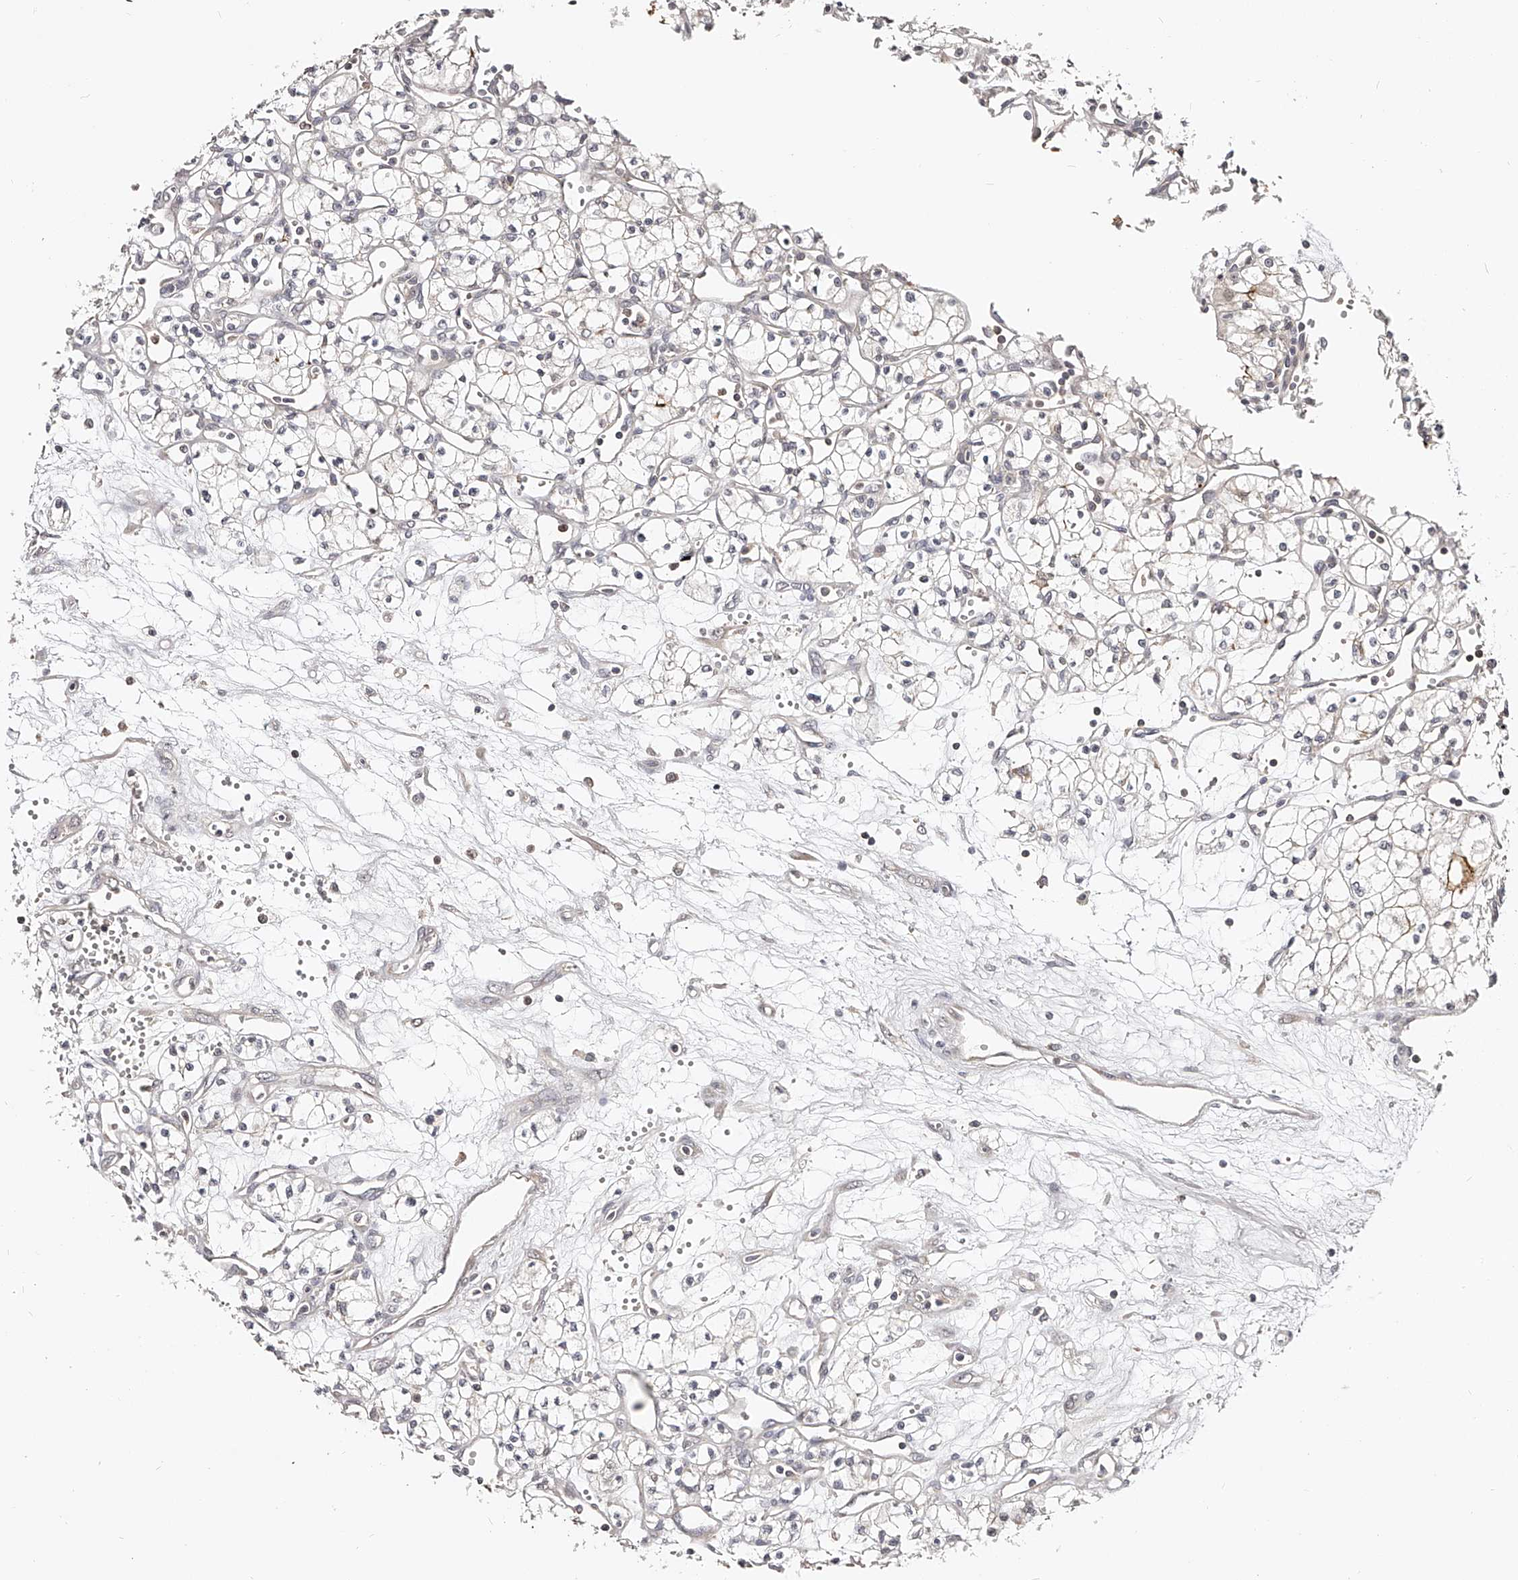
{"staining": {"intensity": "negative", "quantity": "none", "location": "none"}, "tissue": "renal cancer", "cell_type": "Tumor cells", "image_type": "cancer", "snomed": [{"axis": "morphology", "description": "Adenocarcinoma, NOS"}, {"axis": "topography", "description": "Kidney"}], "caption": "Protein analysis of renal cancer demonstrates no significant staining in tumor cells. Brightfield microscopy of immunohistochemistry (IHC) stained with DAB (brown) and hematoxylin (blue), captured at high magnification.", "gene": "ZNF789", "patient": {"sex": "male", "age": 59}}